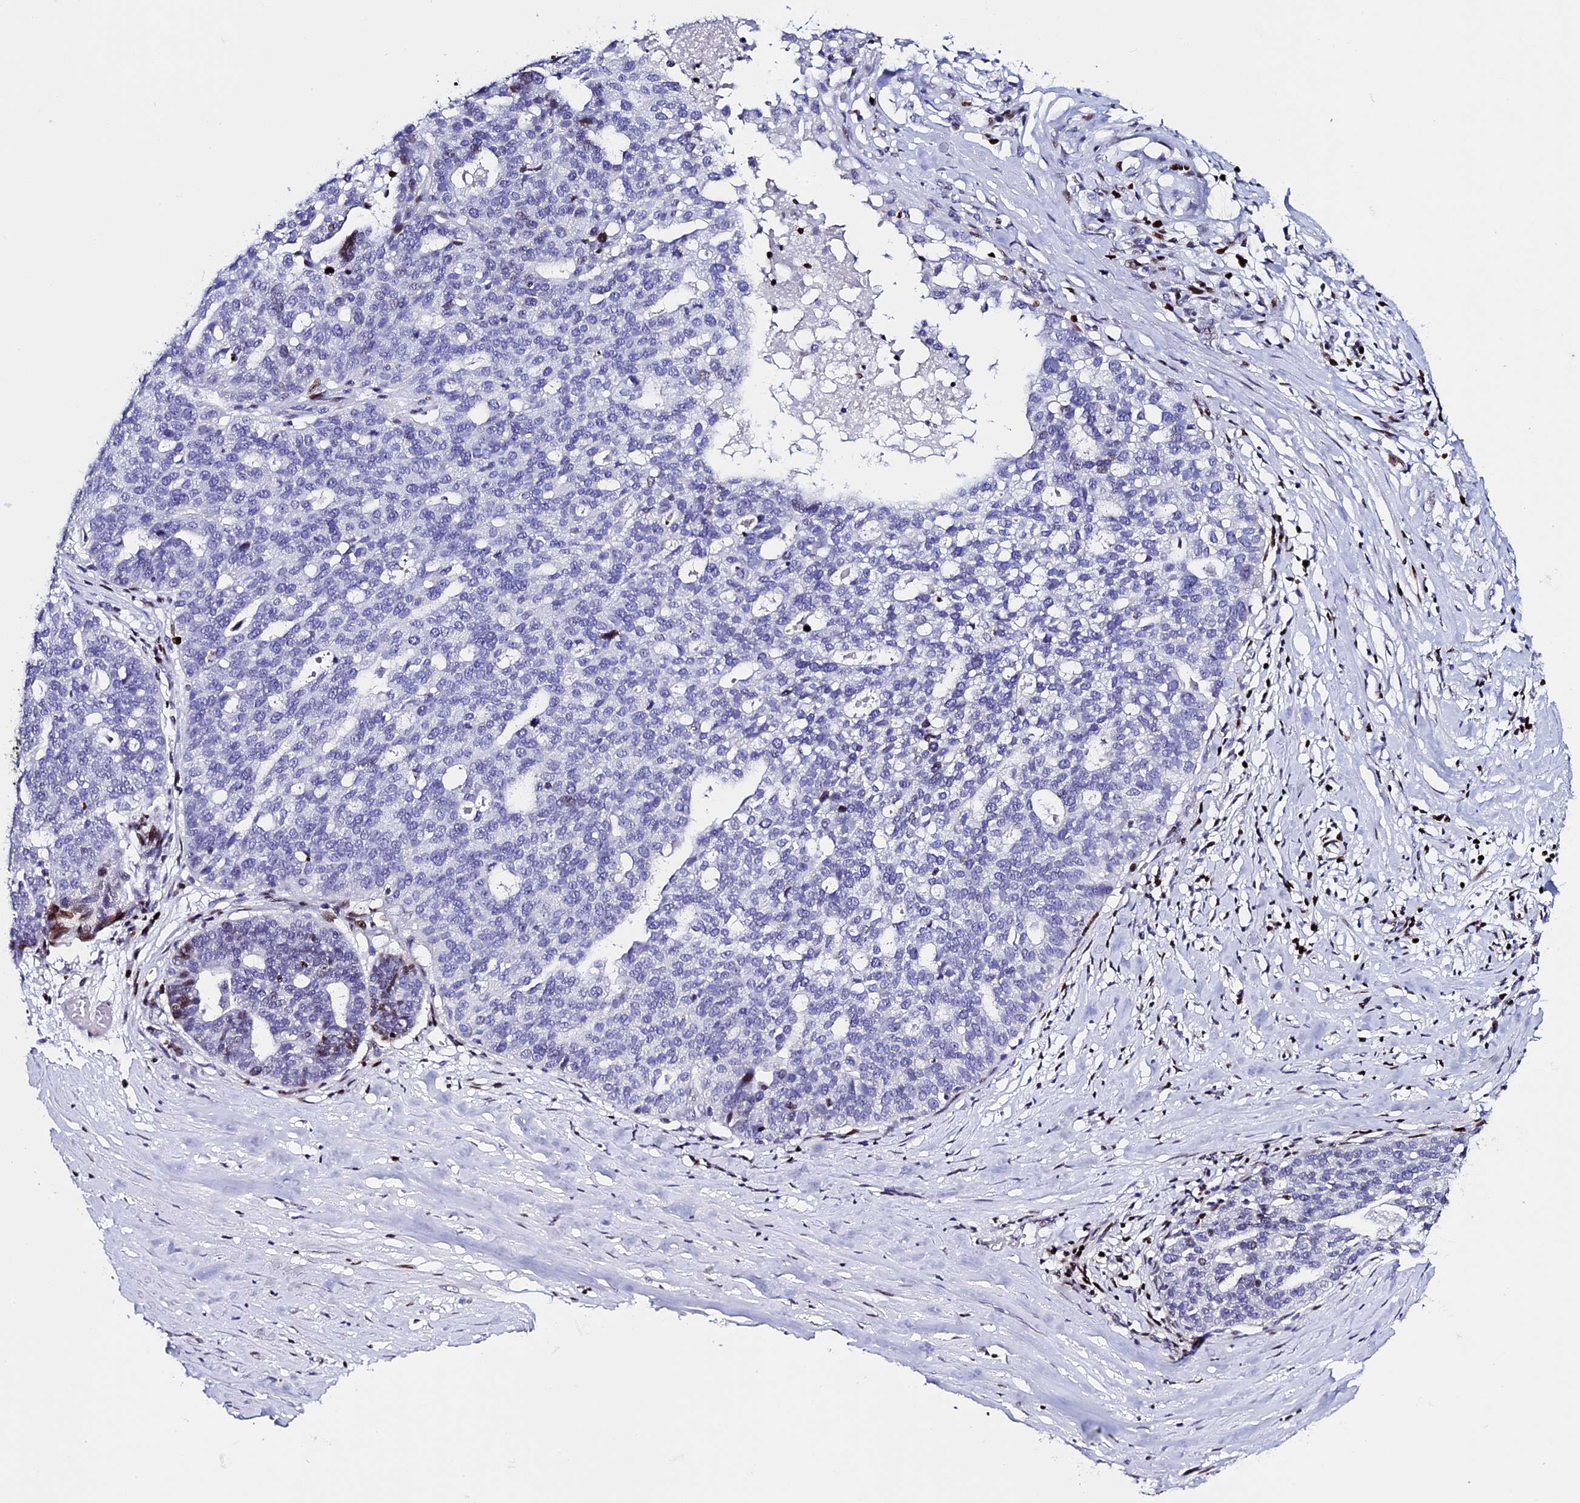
{"staining": {"intensity": "weak", "quantity": "<25%", "location": "nuclear"}, "tissue": "ovarian cancer", "cell_type": "Tumor cells", "image_type": "cancer", "snomed": [{"axis": "morphology", "description": "Cystadenocarcinoma, serous, NOS"}, {"axis": "topography", "description": "Ovary"}], "caption": "Human serous cystadenocarcinoma (ovarian) stained for a protein using IHC reveals no positivity in tumor cells.", "gene": "BTBD3", "patient": {"sex": "female", "age": 59}}